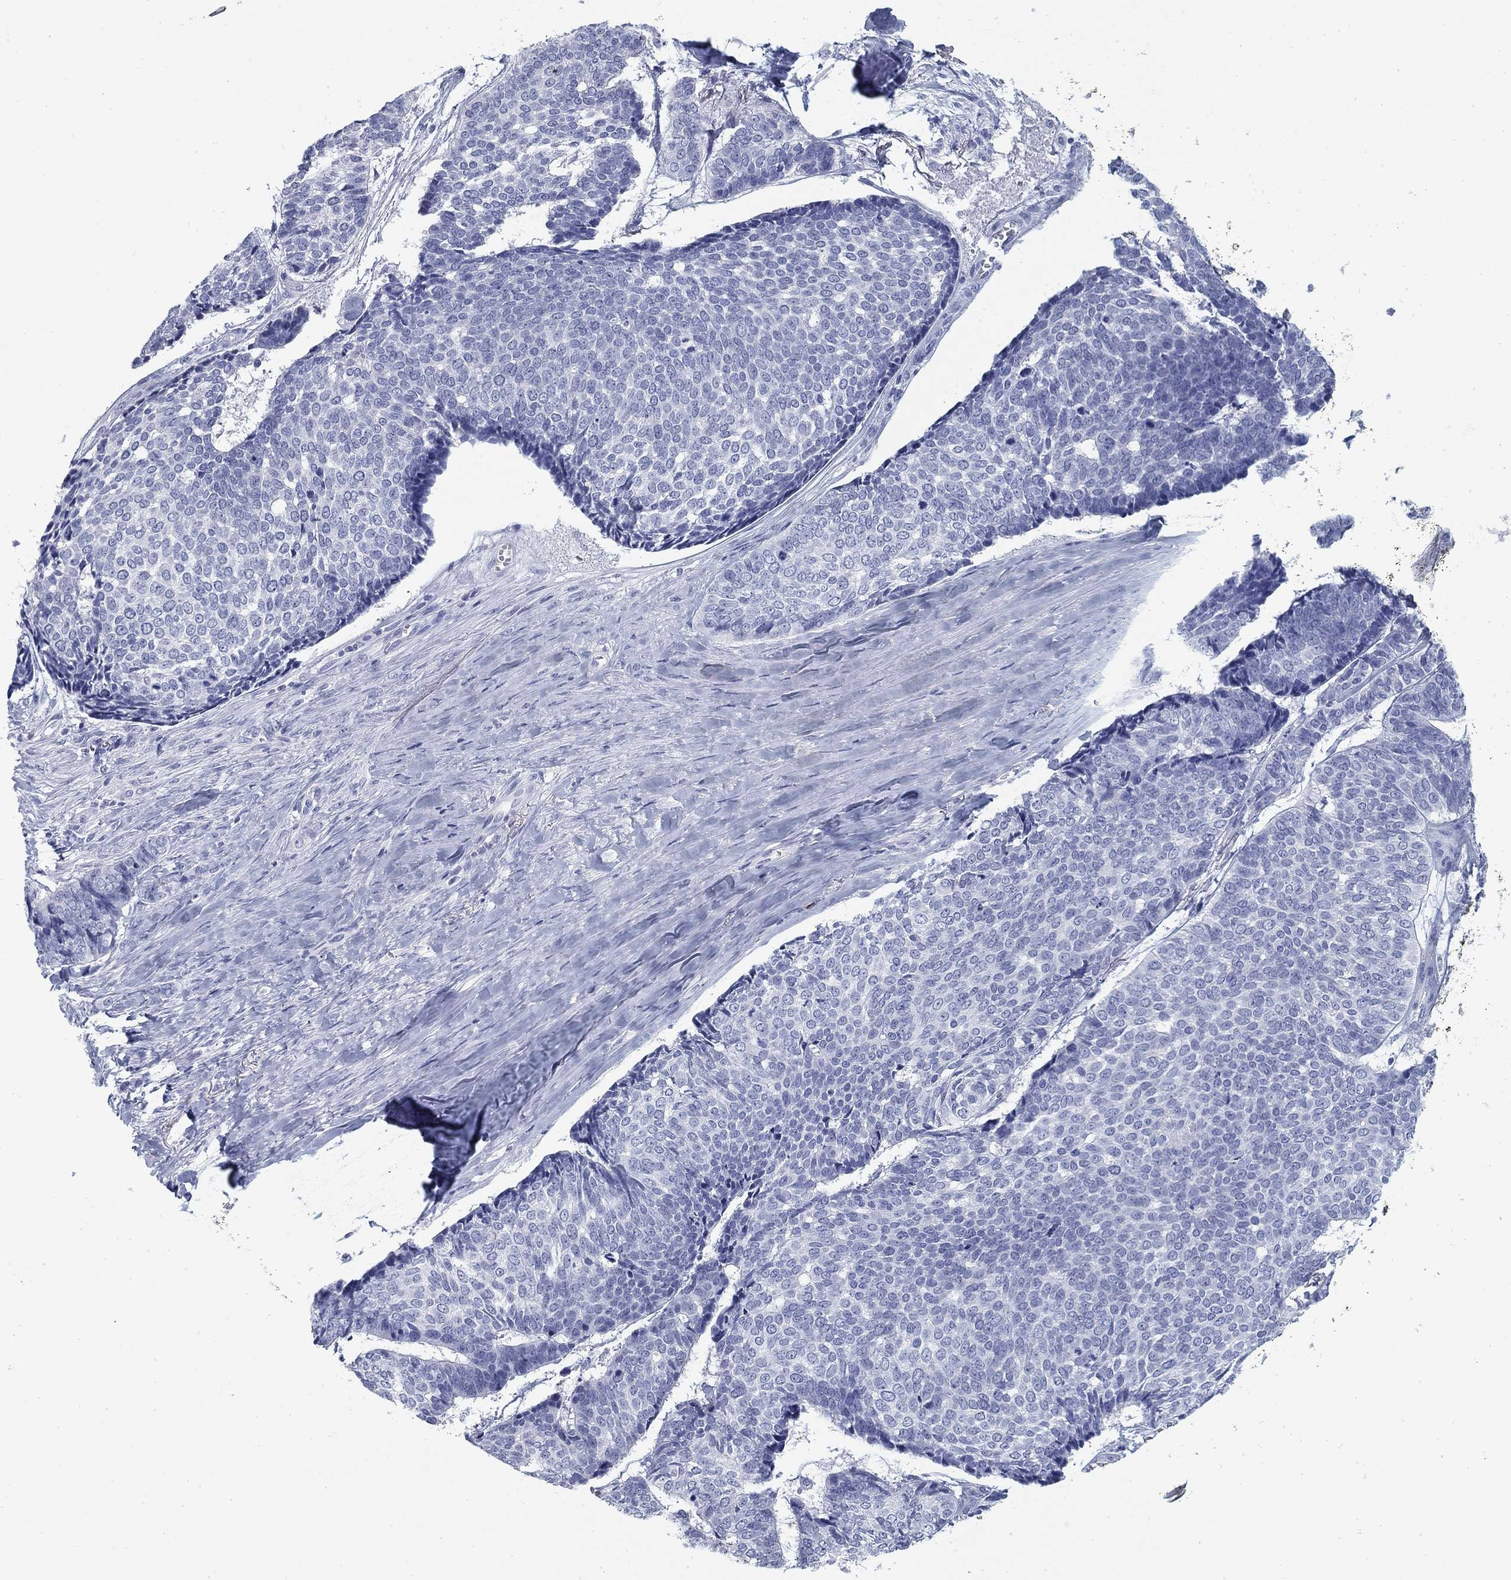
{"staining": {"intensity": "negative", "quantity": "none", "location": "none"}, "tissue": "skin cancer", "cell_type": "Tumor cells", "image_type": "cancer", "snomed": [{"axis": "morphology", "description": "Basal cell carcinoma"}, {"axis": "topography", "description": "Skin"}], "caption": "Immunohistochemistry (IHC) micrograph of neoplastic tissue: human skin cancer stained with DAB shows no significant protein positivity in tumor cells.", "gene": "CD79B", "patient": {"sex": "male", "age": 86}}